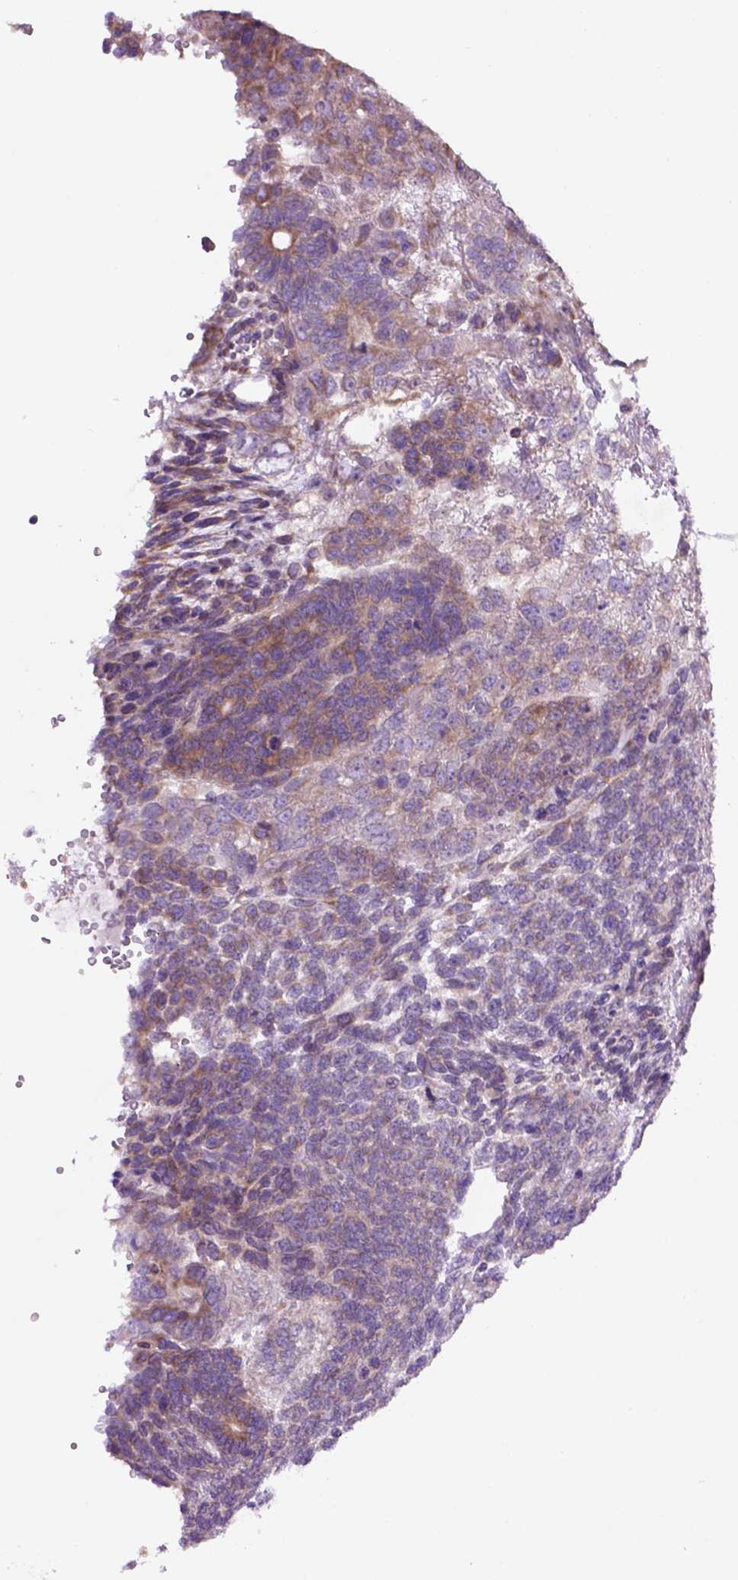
{"staining": {"intensity": "weak", "quantity": ">75%", "location": "cytoplasmic/membranous"}, "tissue": "testis cancer", "cell_type": "Tumor cells", "image_type": "cancer", "snomed": [{"axis": "morphology", "description": "Normal tissue, NOS"}, {"axis": "morphology", "description": "Carcinoma, Embryonal, NOS"}, {"axis": "topography", "description": "Testis"}, {"axis": "topography", "description": "Epididymis"}], "caption": "DAB immunohistochemical staining of human embryonal carcinoma (testis) displays weak cytoplasmic/membranous protein staining in approximately >75% of tumor cells.", "gene": "PIAS3", "patient": {"sex": "male", "age": 23}}